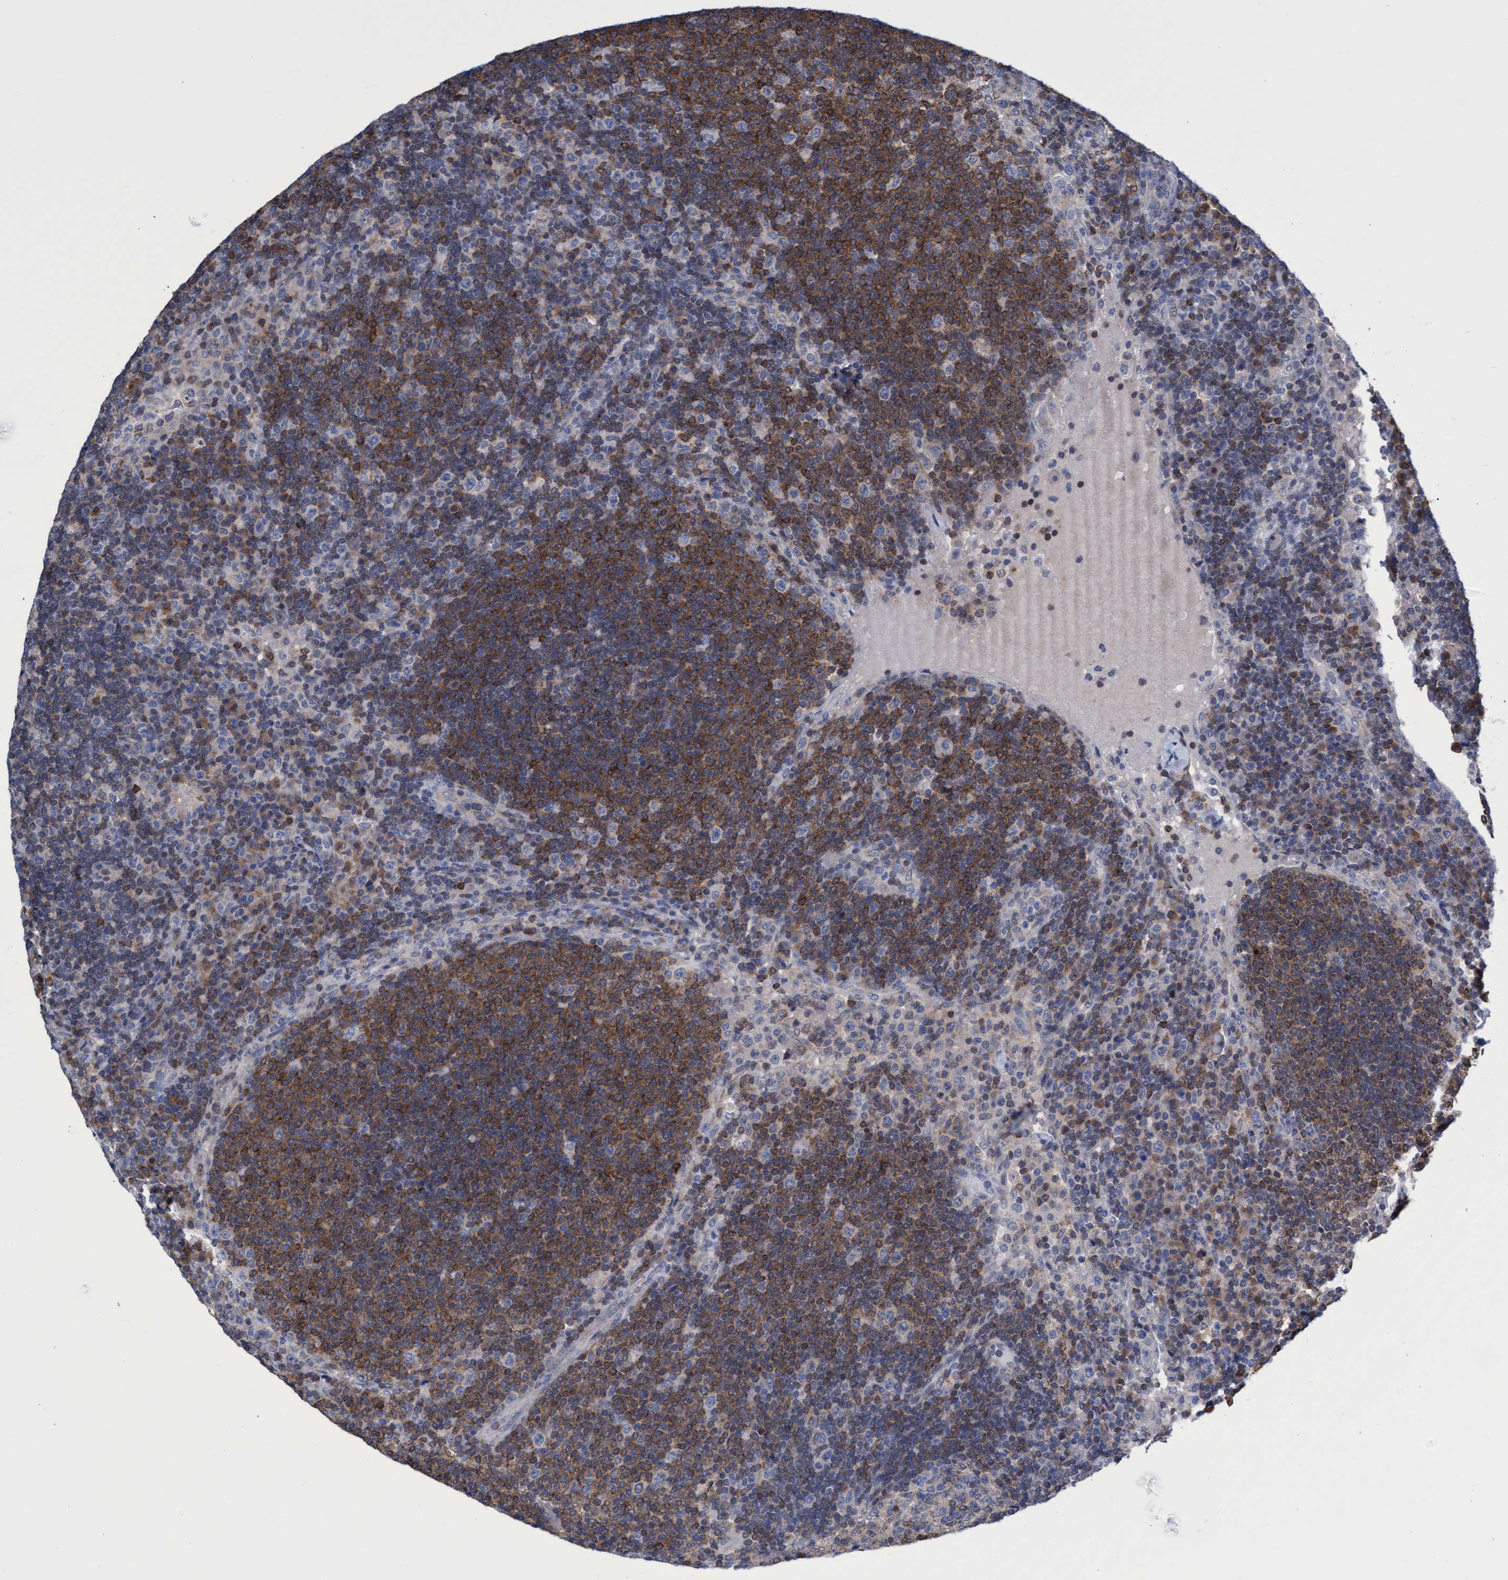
{"staining": {"intensity": "strong", "quantity": "<25%", "location": "cytoplasmic/membranous"}, "tissue": "lymph node", "cell_type": "Germinal center cells", "image_type": "normal", "snomed": [{"axis": "morphology", "description": "Normal tissue, NOS"}, {"axis": "topography", "description": "Lymph node"}], "caption": "A medium amount of strong cytoplasmic/membranous staining is present in about <25% of germinal center cells in unremarkable lymph node. Using DAB (brown) and hematoxylin (blue) stains, captured at high magnification using brightfield microscopy.", "gene": "CRYZ", "patient": {"sex": "female", "age": 53}}